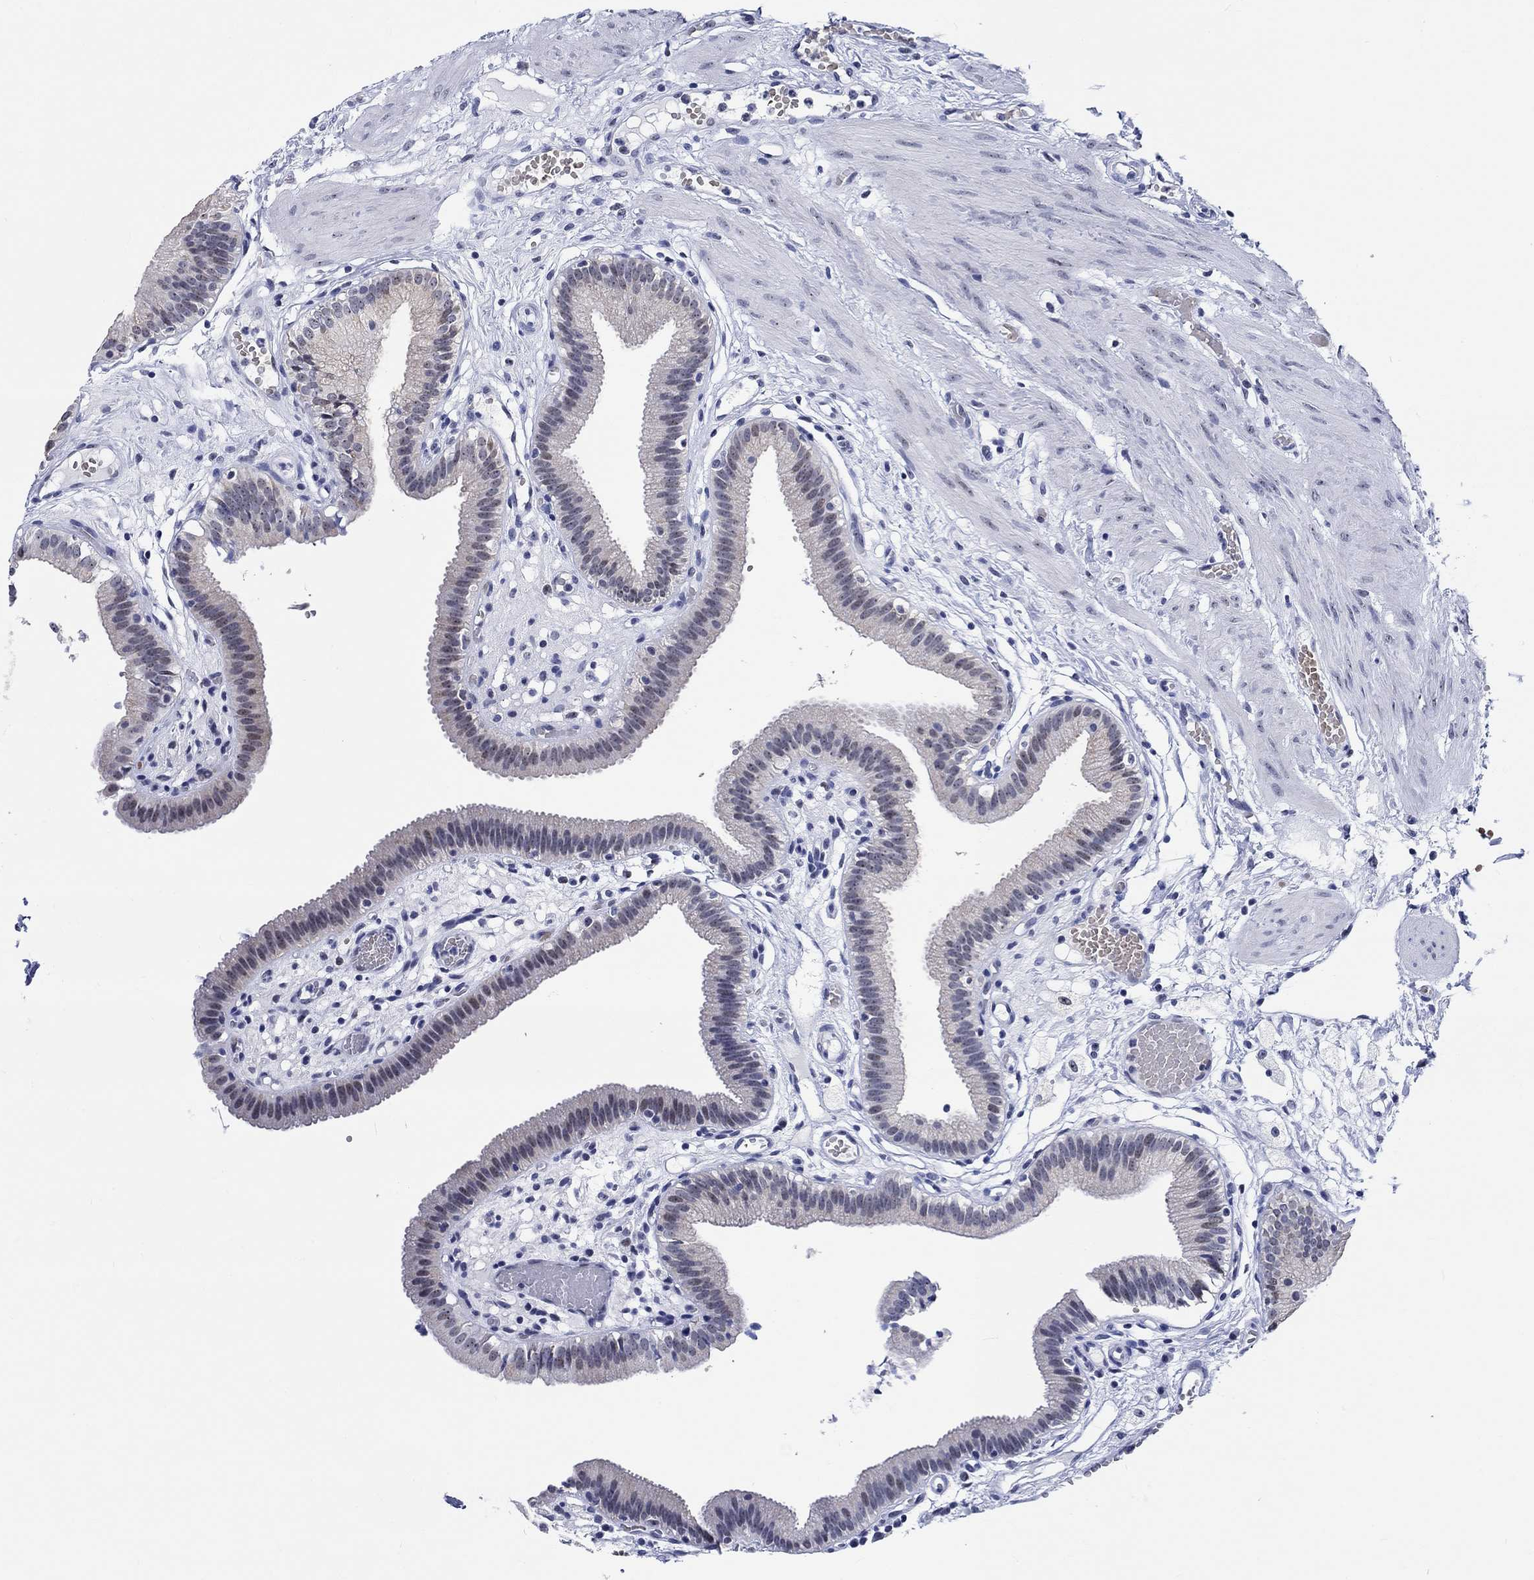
{"staining": {"intensity": "strong", "quantity": "25%-75%", "location": "nuclear"}, "tissue": "gallbladder", "cell_type": "Glandular cells", "image_type": "normal", "snomed": [{"axis": "morphology", "description": "Normal tissue, NOS"}, {"axis": "topography", "description": "Gallbladder"}], "caption": "Protein positivity by immunohistochemistry (IHC) displays strong nuclear positivity in approximately 25%-75% of glandular cells in benign gallbladder. Nuclei are stained in blue.", "gene": "ZNF446", "patient": {"sex": "female", "age": 24}}